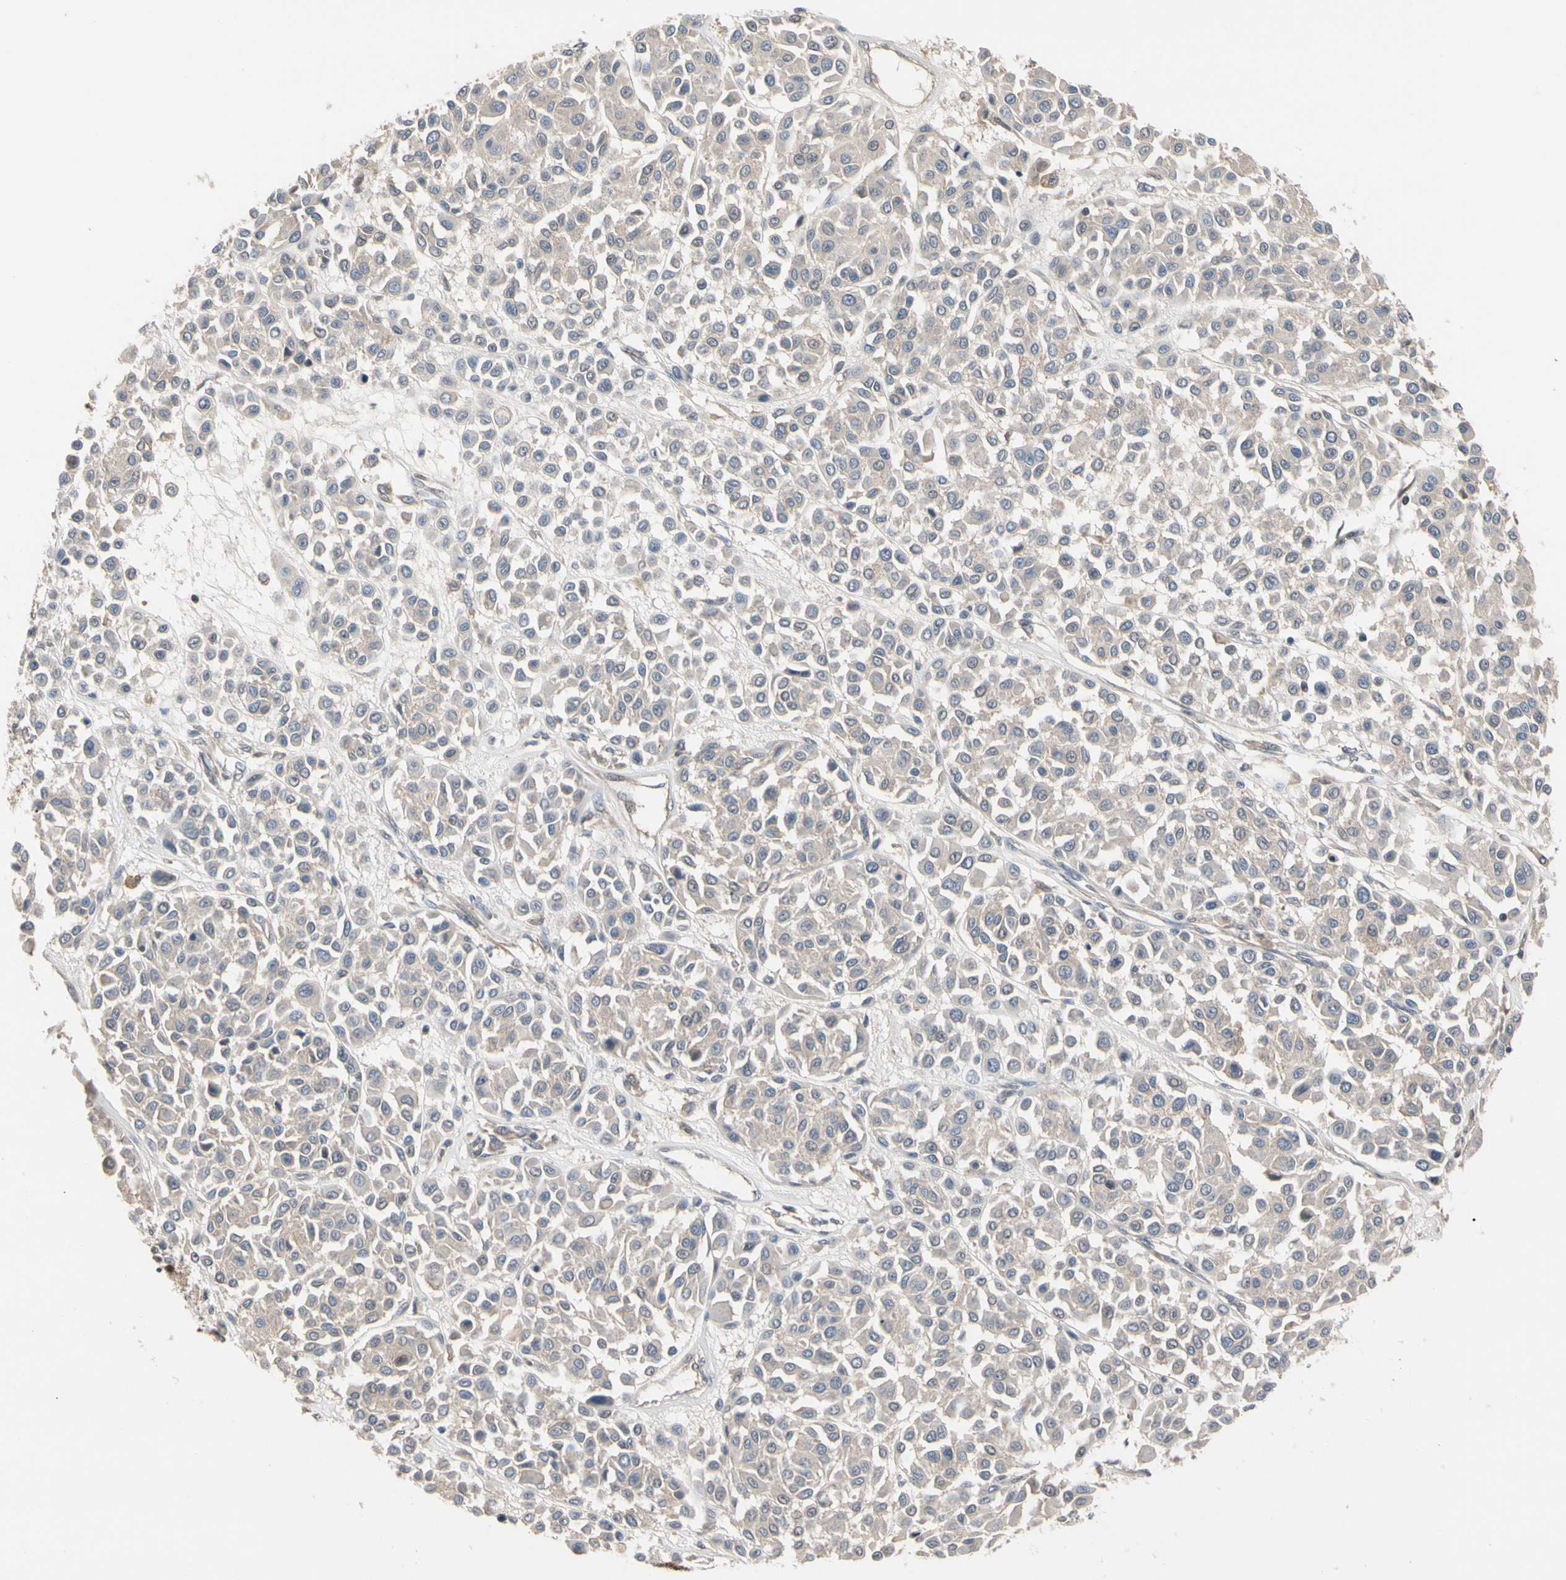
{"staining": {"intensity": "weak", "quantity": ">75%", "location": "cytoplasmic/membranous"}, "tissue": "melanoma", "cell_type": "Tumor cells", "image_type": "cancer", "snomed": [{"axis": "morphology", "description": "Malignant melanoma, Metastatic site"}, {"axis": "topography", "description": "Soft tissue"}], "caption": "This is an image of immunohistochemistry (IHC) staining of malignant melanoma (metastatic site), which shows weak positivity in the cytoplasmic/membranous of tumor cells.", "gene": "DPP8", "patient": {"sex": "male", "age": 41}}